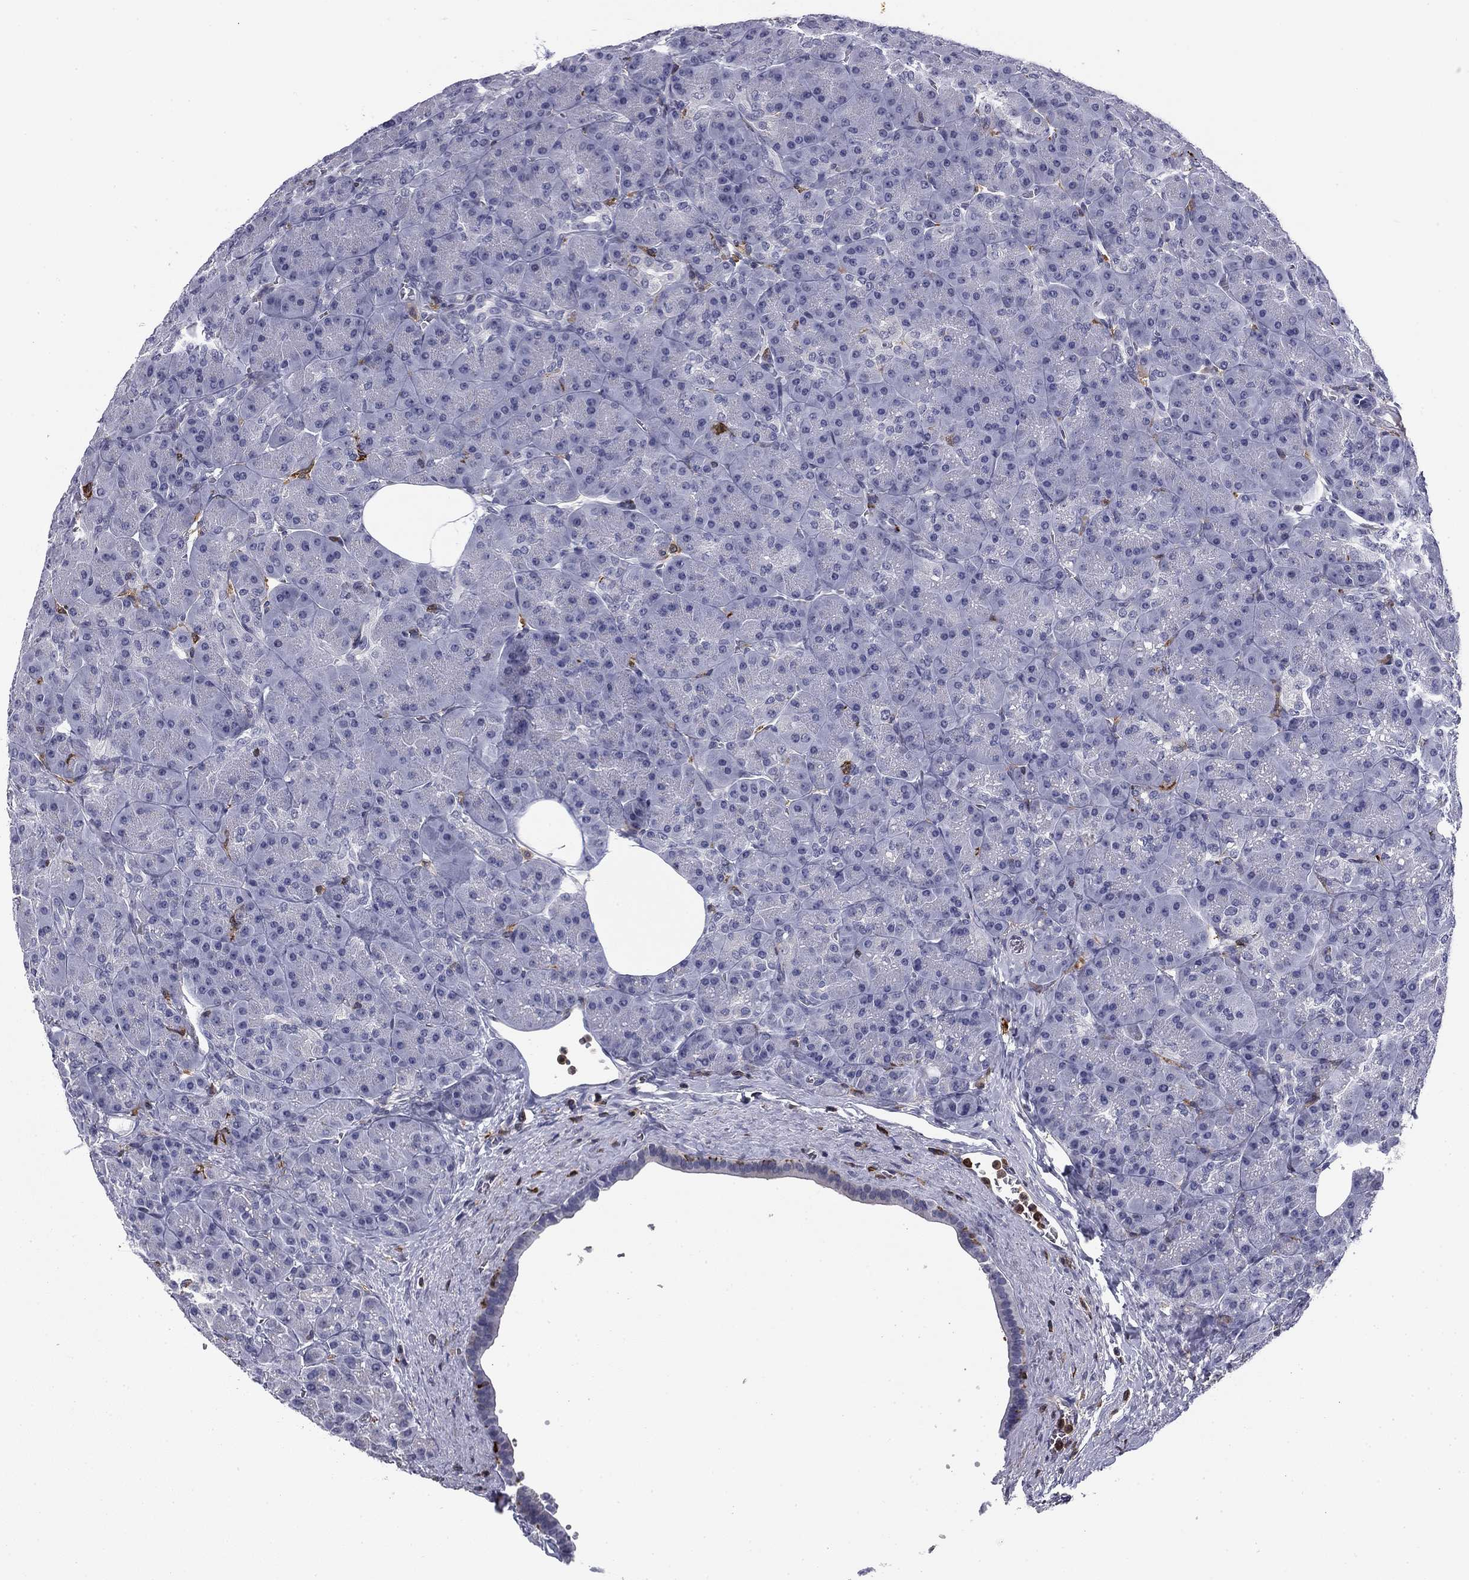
{"staining": {"intensity": "negative", "quantity": "none", "location": "none"}, "tissue": "pancreas", "cell_type": "Exocrine glandular cells", "image_type": "normal", "snomed": [{"axis": "morphology", "description": "Normal tissue, NOS"}, {"axis": "topography", "description": "Pancreas"}], "caption": "The image demonstrates no staining of exocrine glandular cells in benign pancreas.", "gene": "PLCB2", "patient": {"sex": "male", "age": 57}}